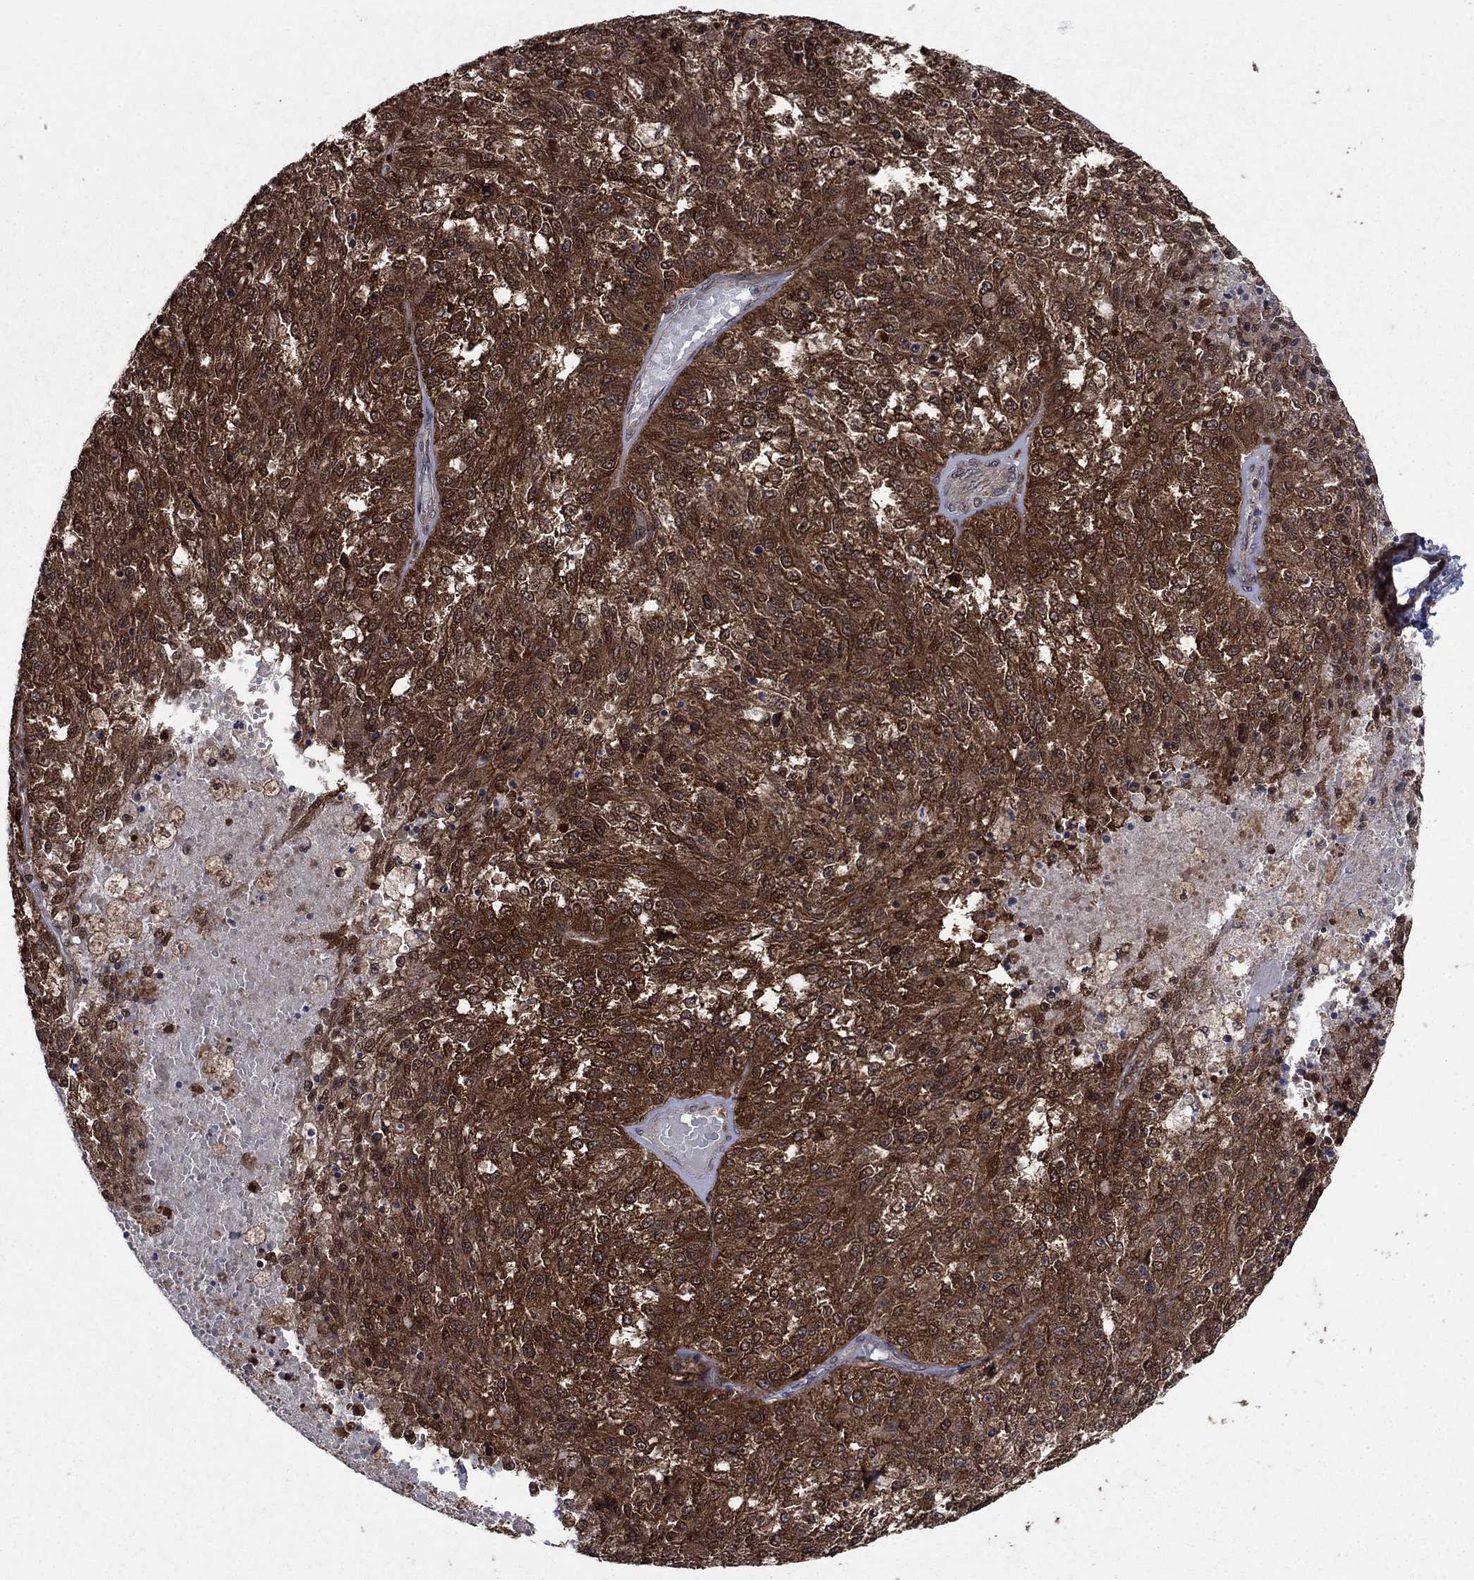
{"staining": {"intensity": "strong", "quantity": ">75%", "location": "cytoplasmic/membranous"}, "tissue": "melanoma", "cell_type": "Tumor cells", "image_type": "cancer", "snomed": [{"axis": "morphology", "description": "Malignant melanoma, Metastatic site"}, {"axis": "topography", "description": "Lymph node"}], "caption": "Strong cytoplasmic/membranous protein expression is identified in approximately >75% of tumor cells in melanoma.", "gene": "CACYBP", "patient": {"sex": "female", "age": 64}}